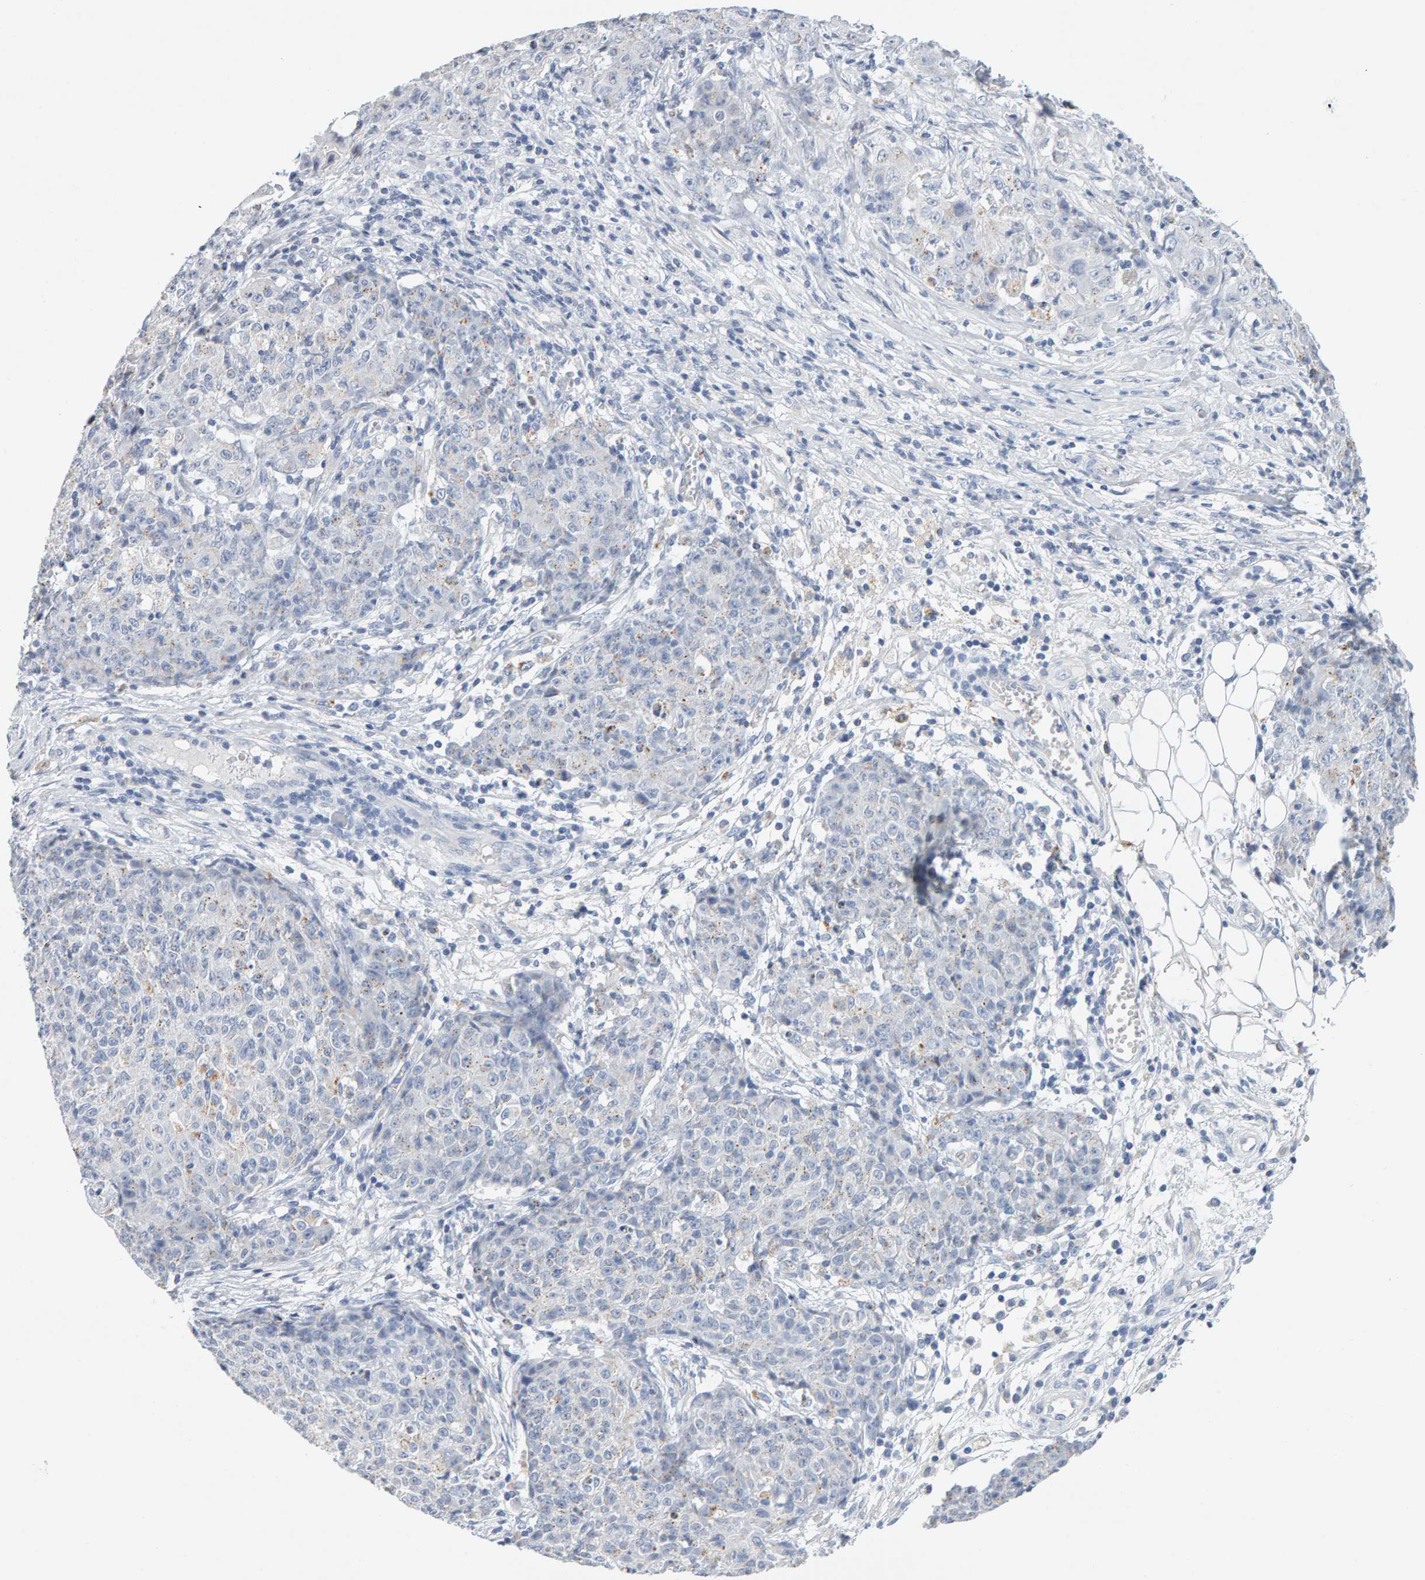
{"staining": {"intensity": "negative", "quantity": "none", "location": "none"}, "tissue": "ovarian cancer", "cell_type": "Tumor cells", "image_type": "cancer", "snomed": [{"axis": "morphology", "description": "Carcinoma, endometroid"}, {"axis": "topography", "description": "Ovary"}], "caption": "Immunohistochemistry of human ovarian cancer (endometroid carcinoma) reveals no expression in tumor cells.", "gene": "METRNL", "patient": {"sex": "female", "age": 42}}